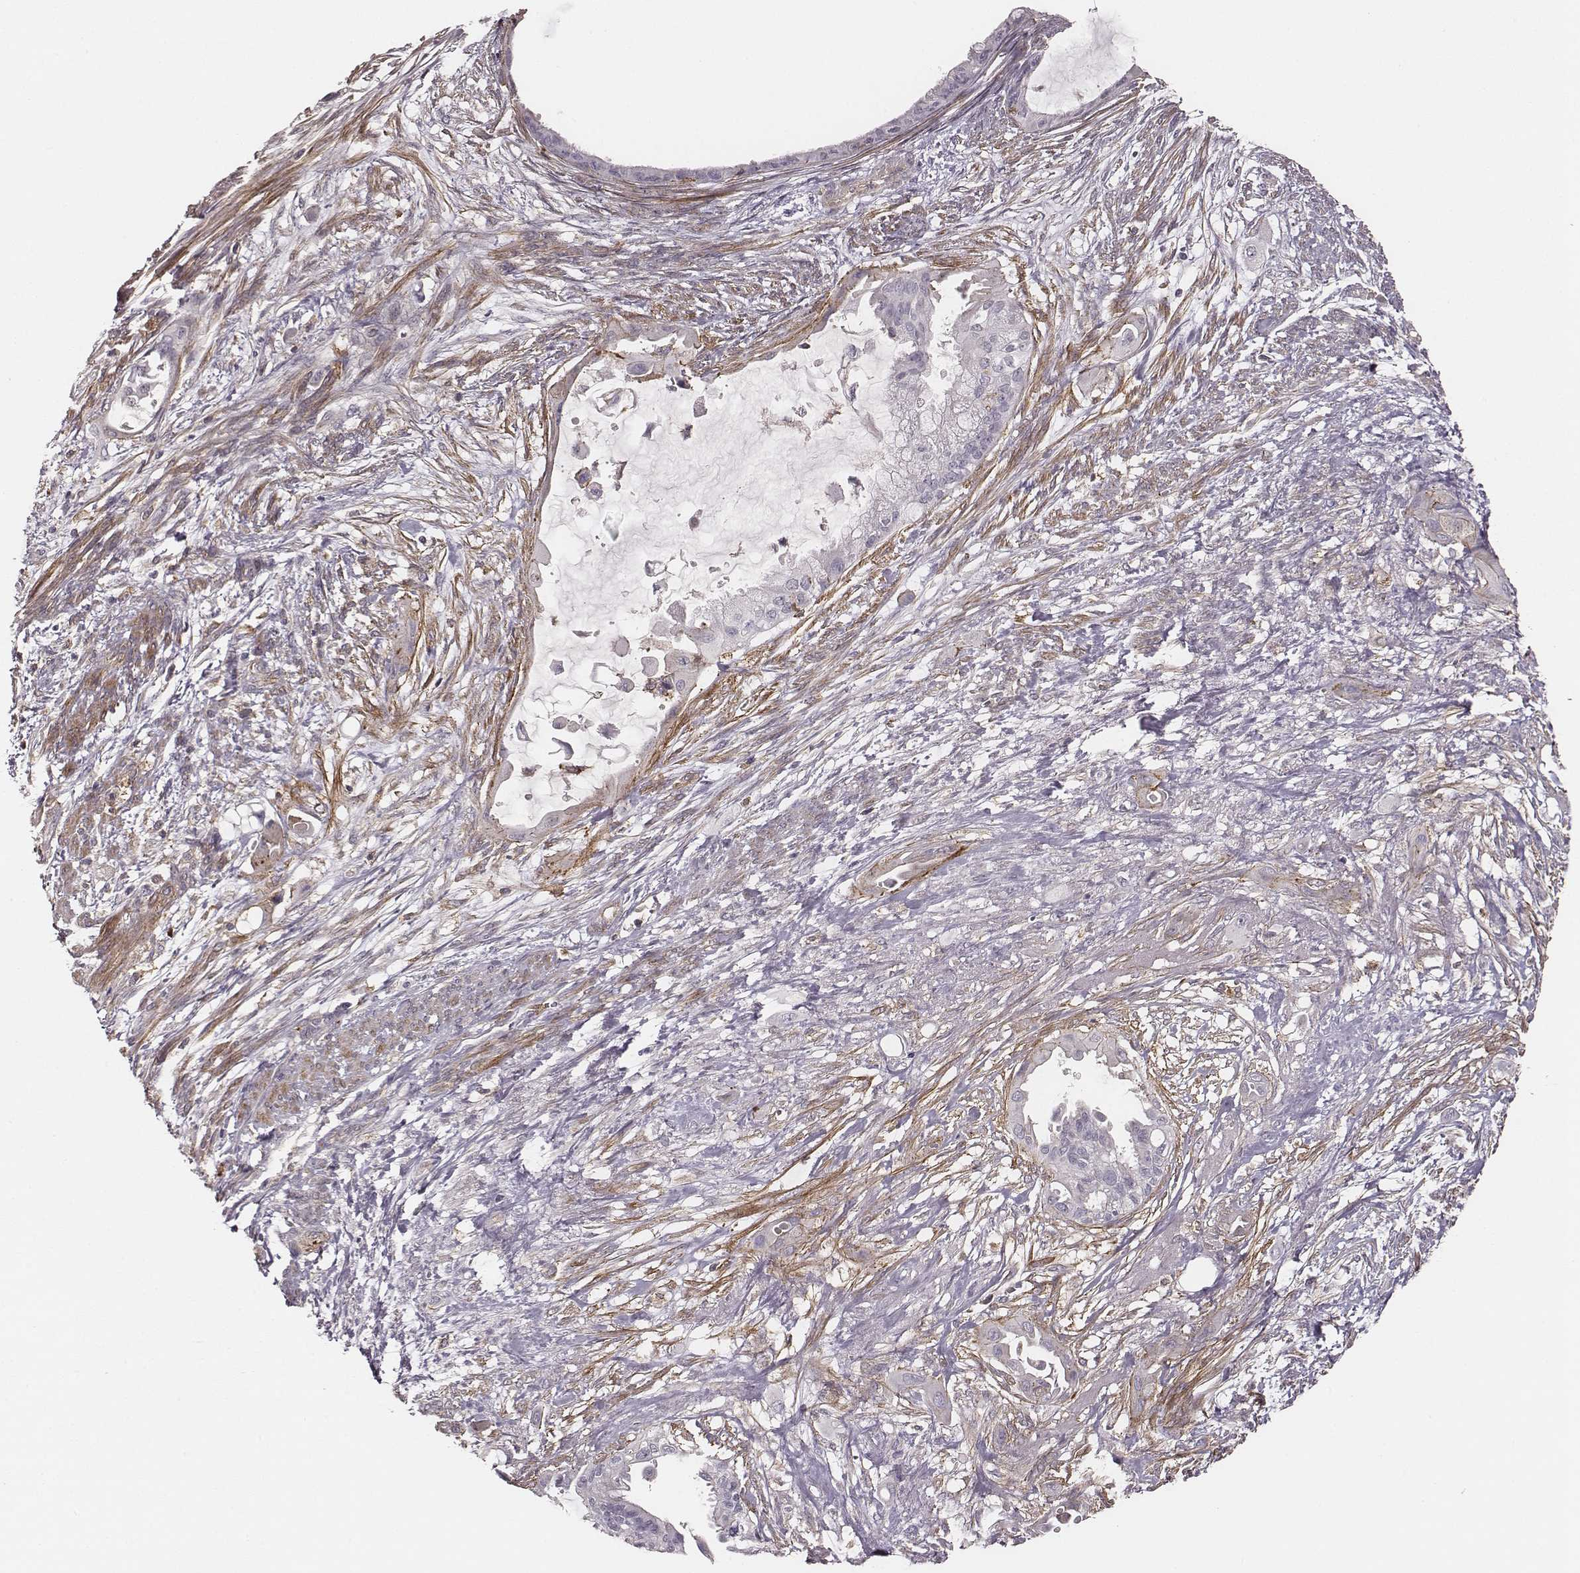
{"staining": {"intensity": "negative", "quantity": "none", "location": "none"}, "tissue": "endometrial cancer", "cell_type": "Tumor cells", "image_type": "cancer", "snomed": [{"axis": "morphology", "description": "Adenocarcinoma, NOS"}, {"axis": "topography", "description": "Endometrium"}], "caption": "Histopathology image shows no significant protein staining in tumor cells of endometrial cancer. (Brightfield microscopy of DAB (3,3'-diaminobenzidine) immunohistochemistry (IHC) at high magnification).", "gene": "ZYX", "patient": {"sex": "female", "age": 86}}